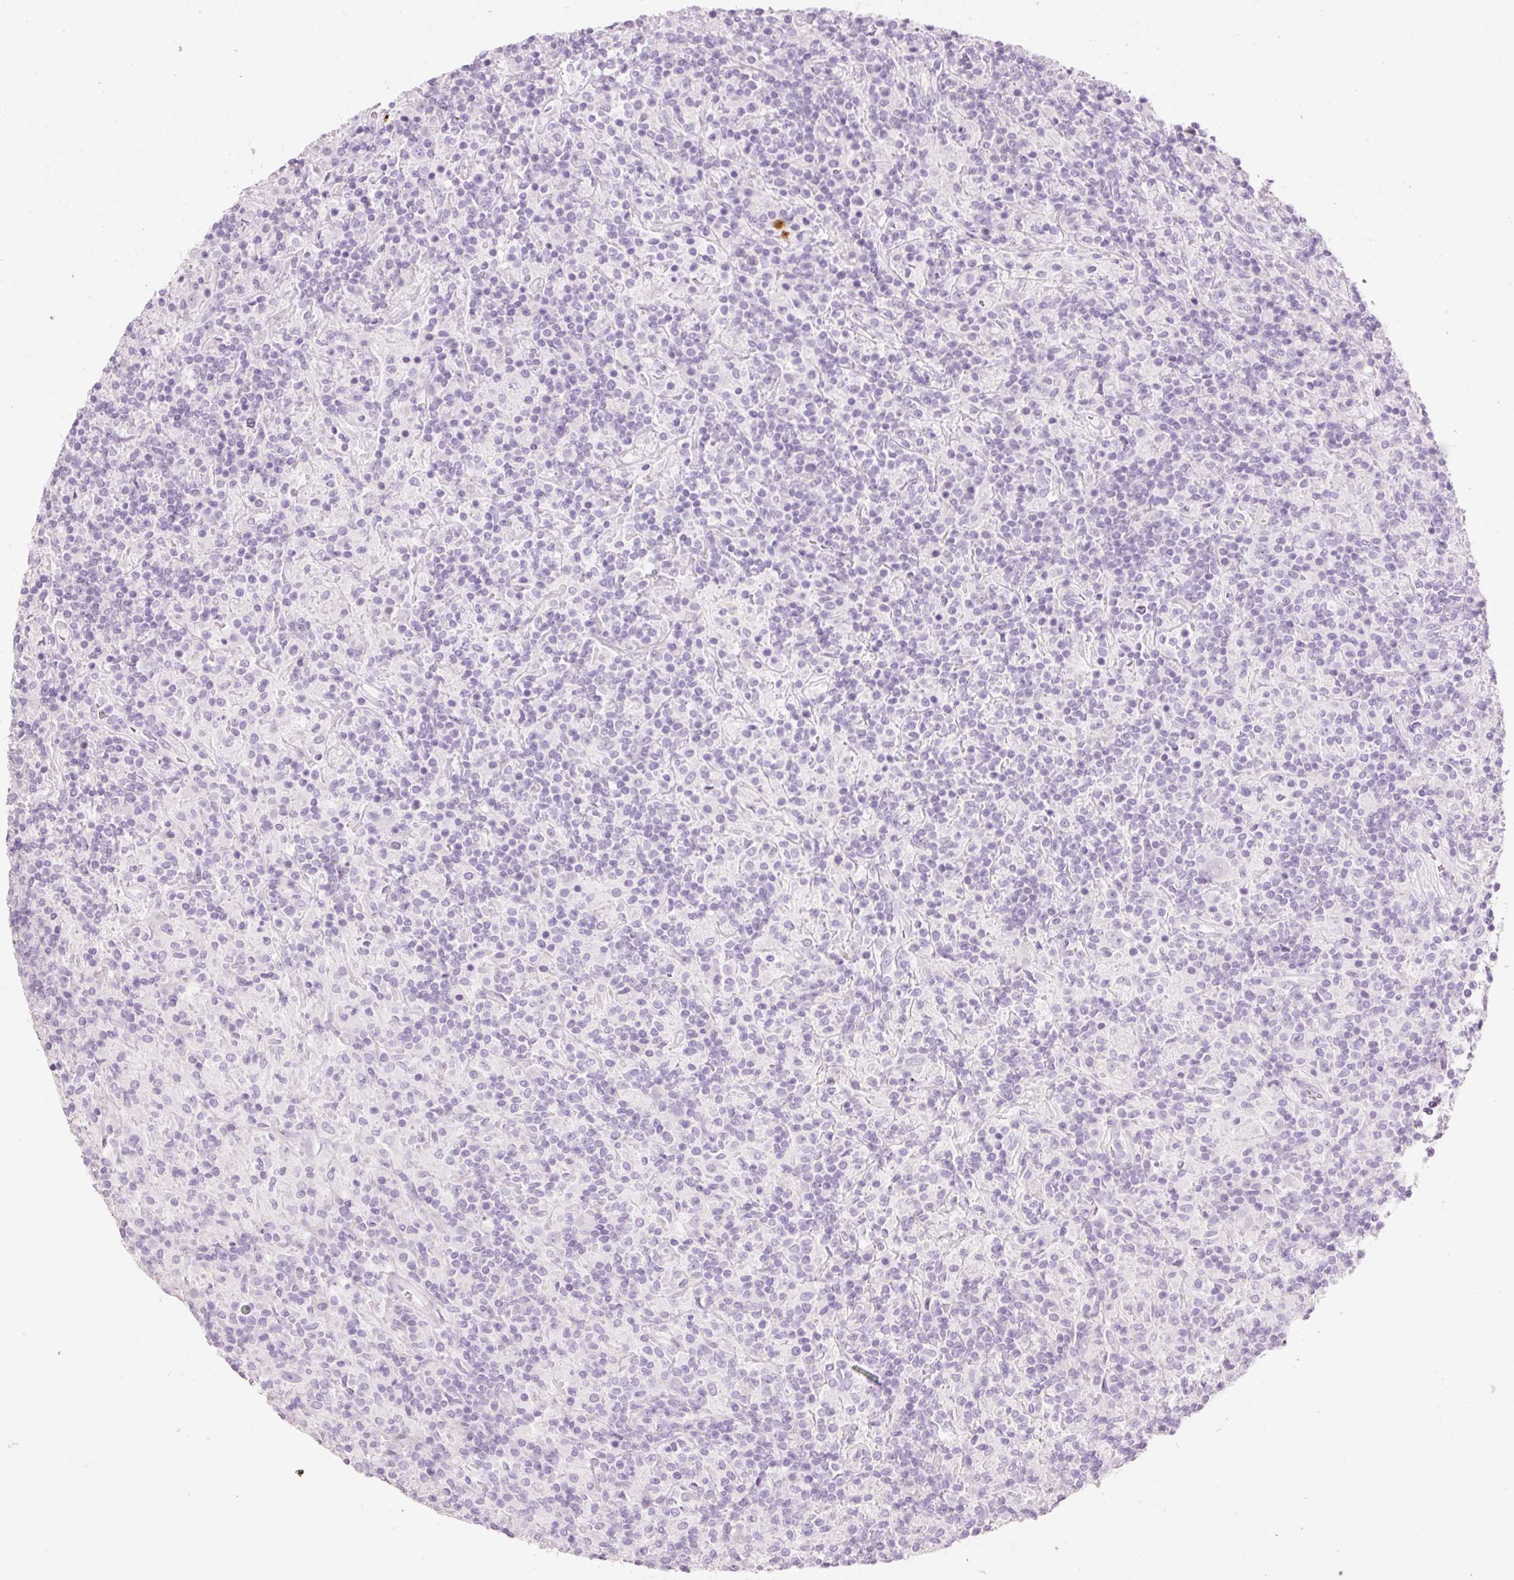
{"staining": {"intensity": "negative", "quantity": "none", "location": "none"}, "tissue": "lymphoma", "cell_type": "Tumor cells", "image_type": "cancer", "snomed": [{"axis": "morphology", "description": "Hodgkin's disease, NOS"}, {"axis": "topography", "description": "Lymph node"}], "caption": "Immunohistochemistry histopathology image of human Hodgkin's disease stained for a protein (brown), which demonstrates no expression in tumor cells.", "gene": "CMA1", "patient": {"sex": "male", "age": 70}}